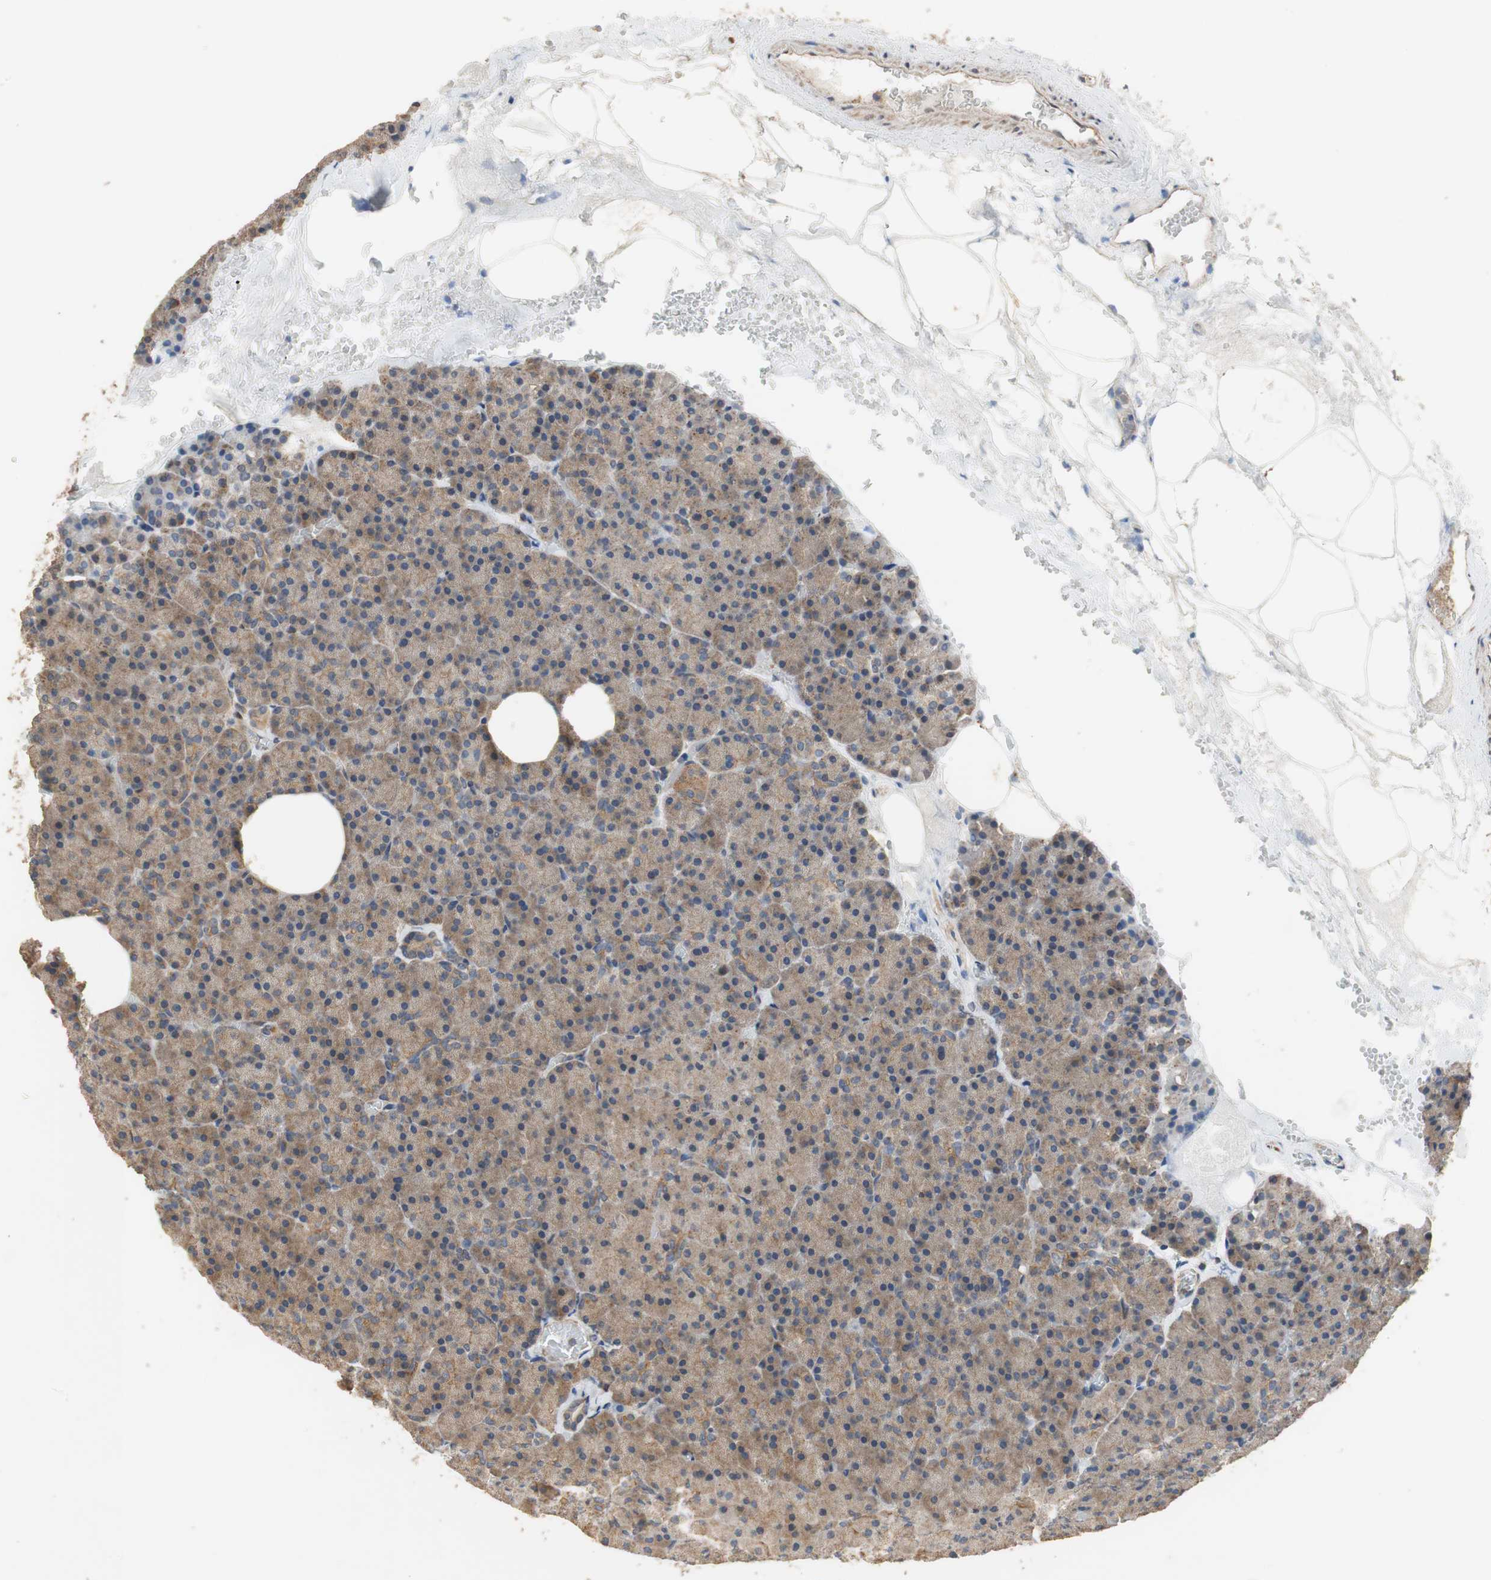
{"staining": {"intensity": "weak", "quantity": ">75%", "location": "cytoplasmic/membranous"}, "tissue": "pancreas", "cell_type": "Exocrine glandular cells", "image_type": "normal", "snomed": [{"axis": "morphology", "description": "Normal tissue, NOS"}, {"axis": "topography", "description": "Pancreas"}], "caption": "Weak cytoplasmic/membranous staining for a protein is appreciated in about >75% of exocrine glandular cells of benign pancreas using immunohistochemistry (IHC).", "gene": "MAP4K2", "patient": {"sex": "female", "age": 35}}